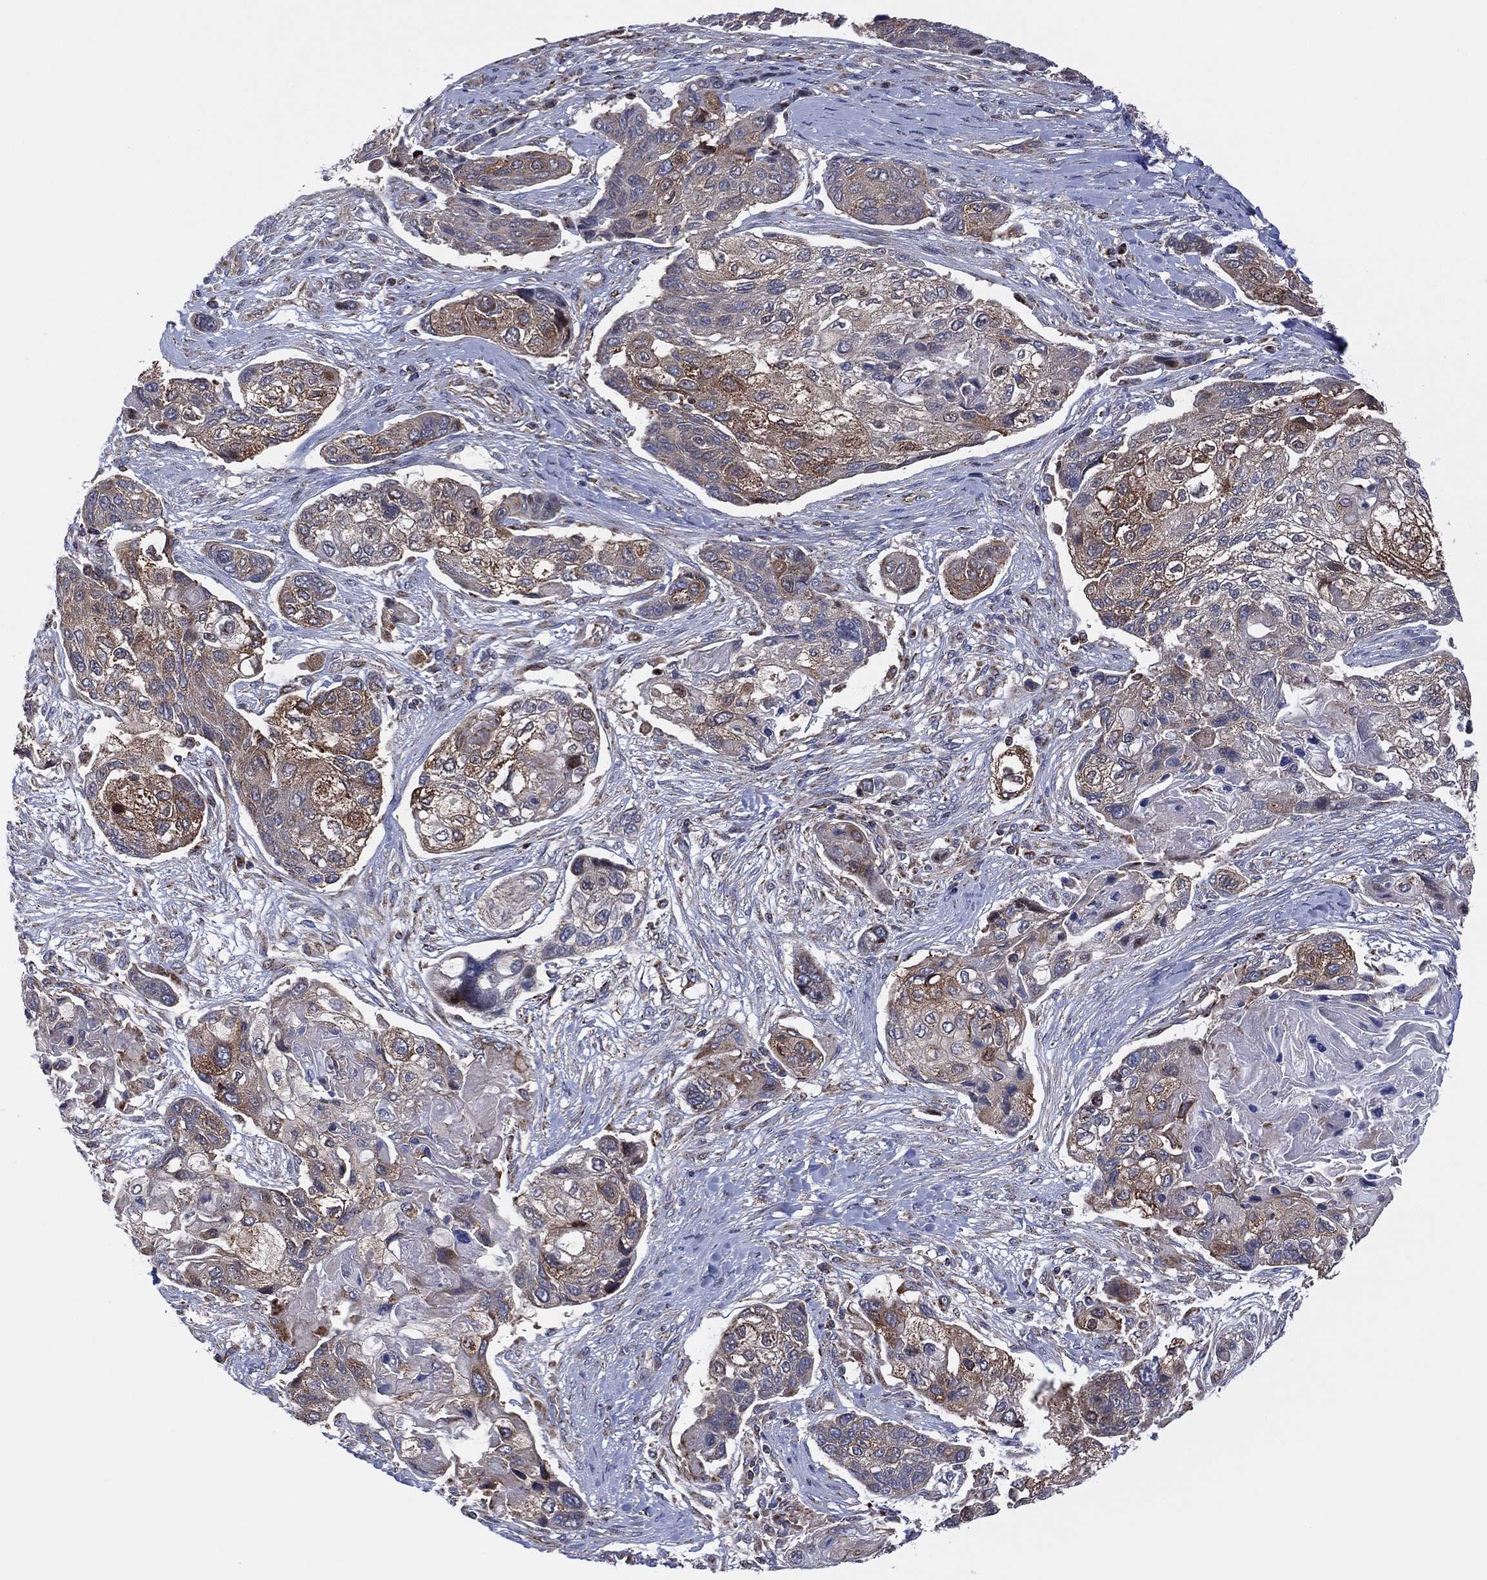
{"staining": {"intensity": "moderate", "quantity": "25%-75%", "location": "cytoplasmic/membranous"}, "tissue": "lung cancer", "cell_type": "Tumor cells", "image_type": "cancer", "snomed": [{"axis": "morphology", "description": "Squamous cell carcinoma, NOS"}, {"axis": "topography", "description": "Lung"}], "caption": "Squamous cell carcinoma (lung) was stained to show a protein in brown. There is medium levels of moderate cytoplasmic/membranous staining in approximately 25%-75% of tumor cells. The staining is performed using DAB (3,3'-diaminobenzidine) brown chromogen to label protein expression. The nuclei are counter-stained blue using hematoxylin.", "gene": "PIDD1", "patient": {"sex": "male", "age": 69}}